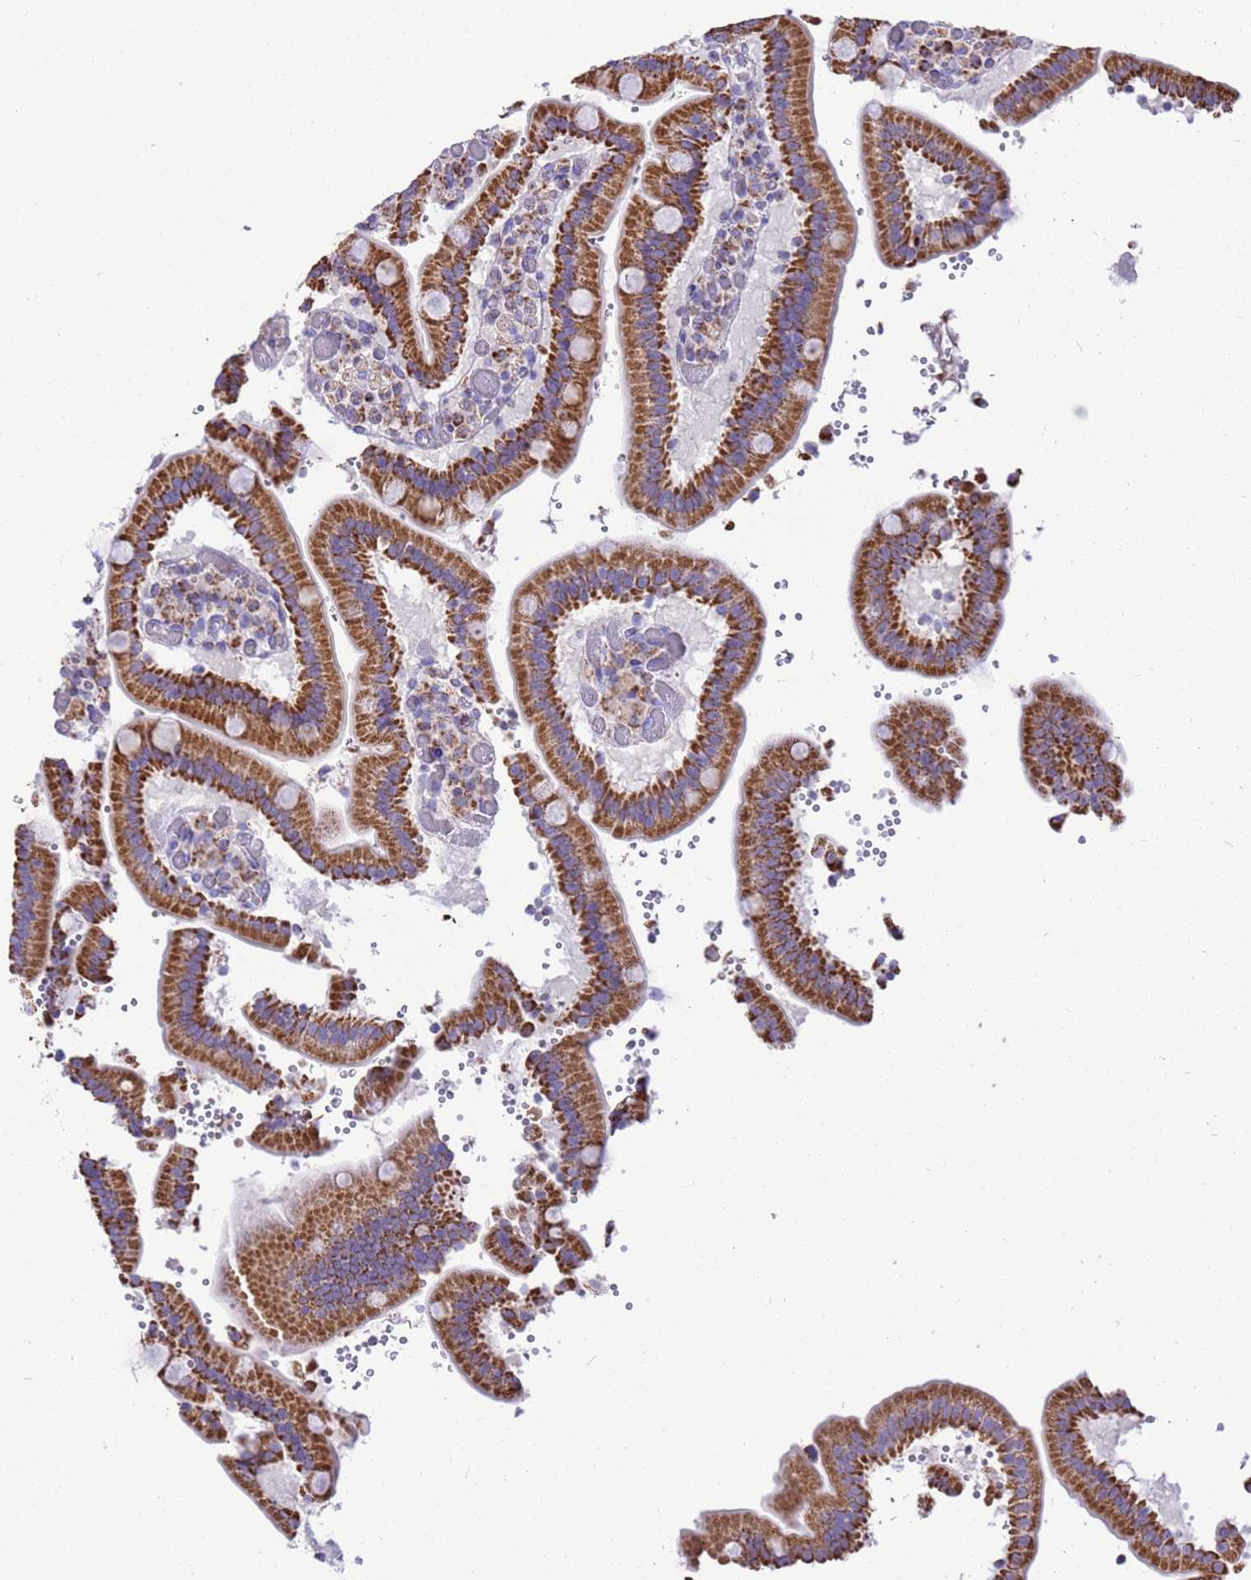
{"staining": {"intensity": "strong", "quantity": ">75%", "location": "cytoplasmic/membranous"}, "tissue": "duodenum", "cell_type": "Glandular cells", "image_type": "normal", "snomed": [{"axis": "morphology", "description": "Normal tissue, NOS"}, {"axis": "topography", "description": "Duodenum"}], "caption": "Protein expression by immunohistochemistry (IHC) shows strong cytoplasmic/membranous positivity in about >75% of glandular cells in unremarkable duodenum.", "gene": "RNF165", "patient": {"sex": "female", "age": 62}}